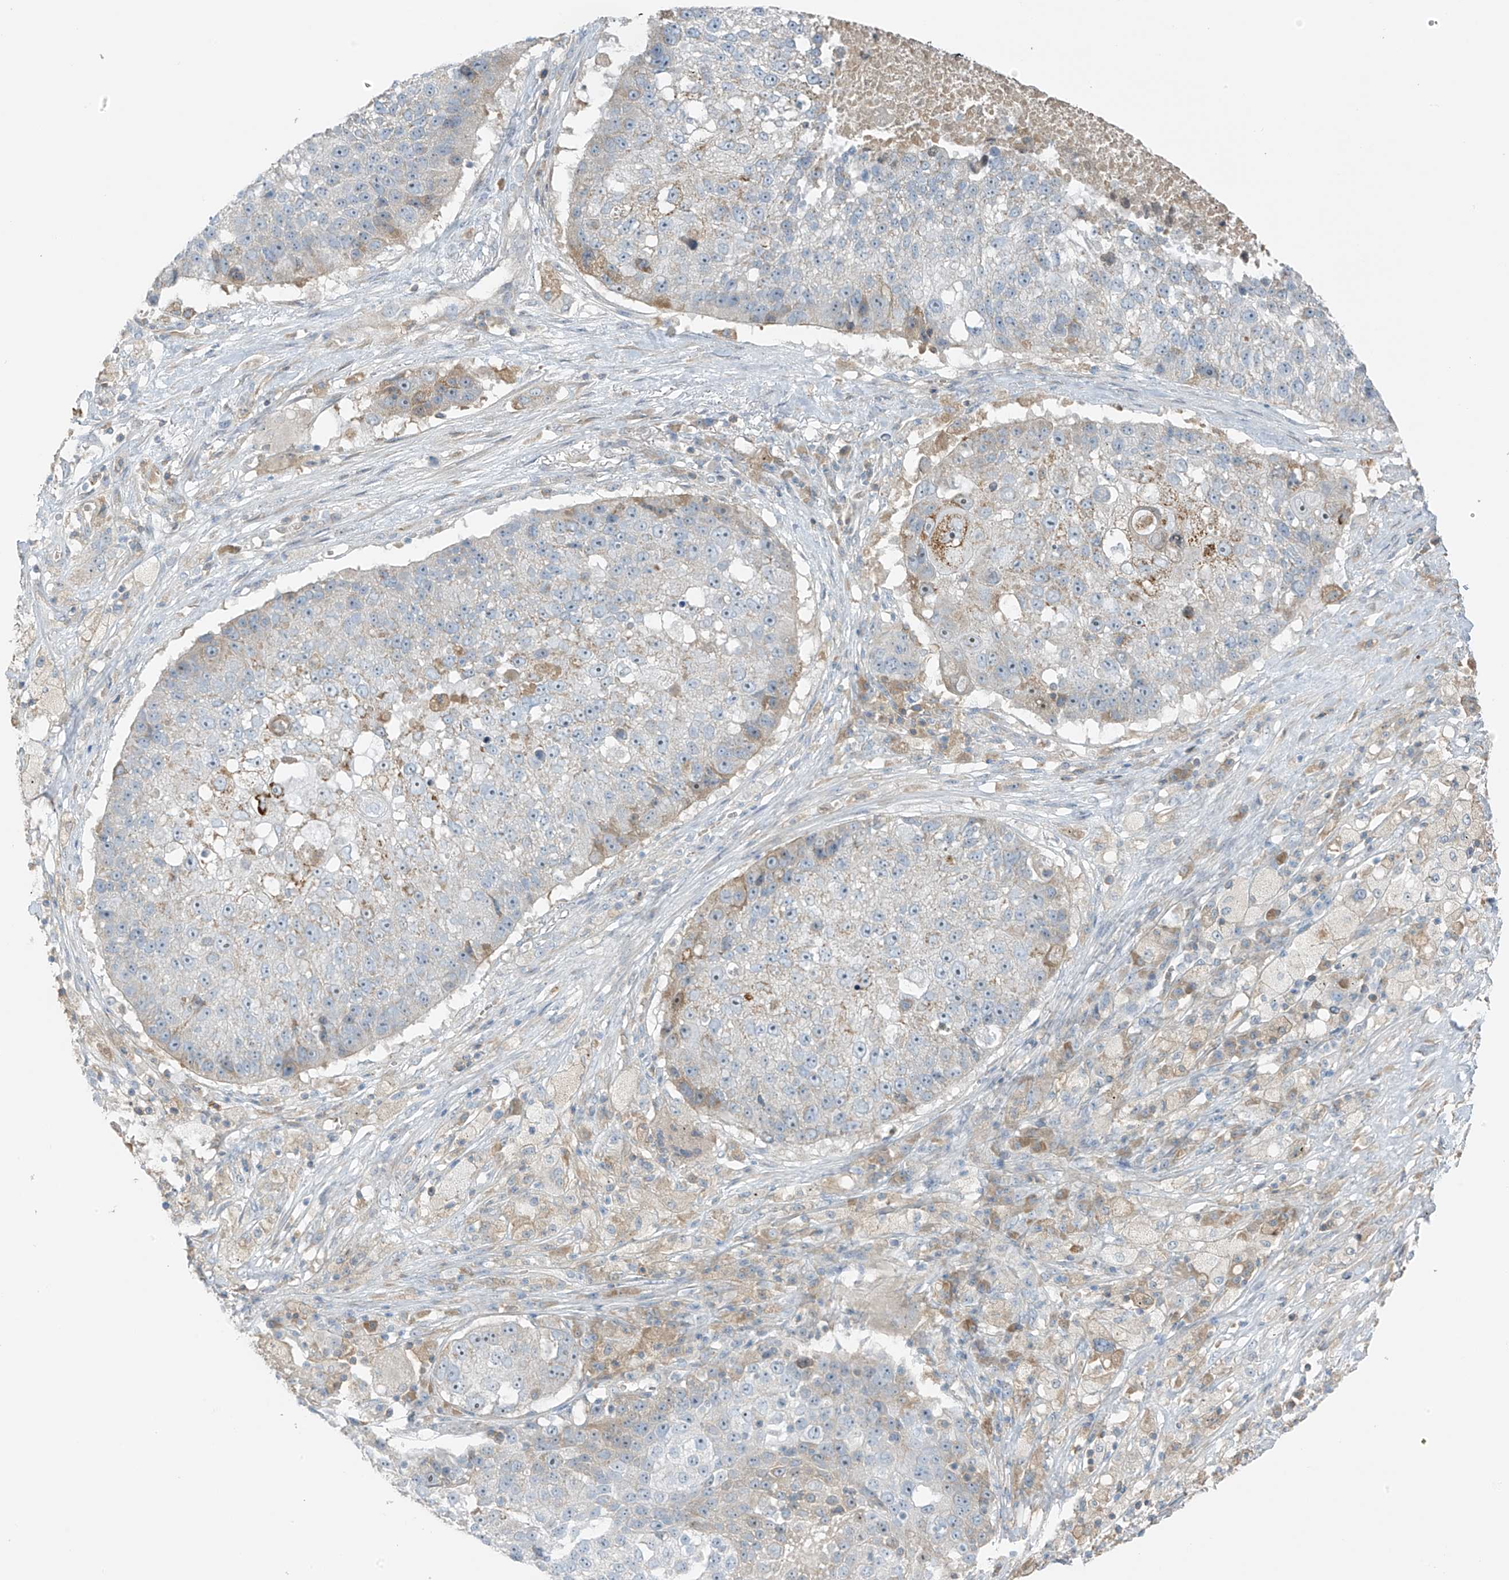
{"staining": {"intensity": "negative", "quantity": "none", "location": "none"}, "tissue": "lung cancer", "cell_type": "Tumor cells", "image_type": "cancer", "snomed": [{"axis": "morphology", "description": "Squamous cell carcinoma, NOS"}, {"axis": "topography", "description": "Lung"}], "caption": "Immunohistochemistry of squamous cell carcinoma (lung) demonstrates no expression in tumor cells. Nuclei are stained in blue.", "gene": "FAM131C", "patient": {"sex": "male", "age": 61}}